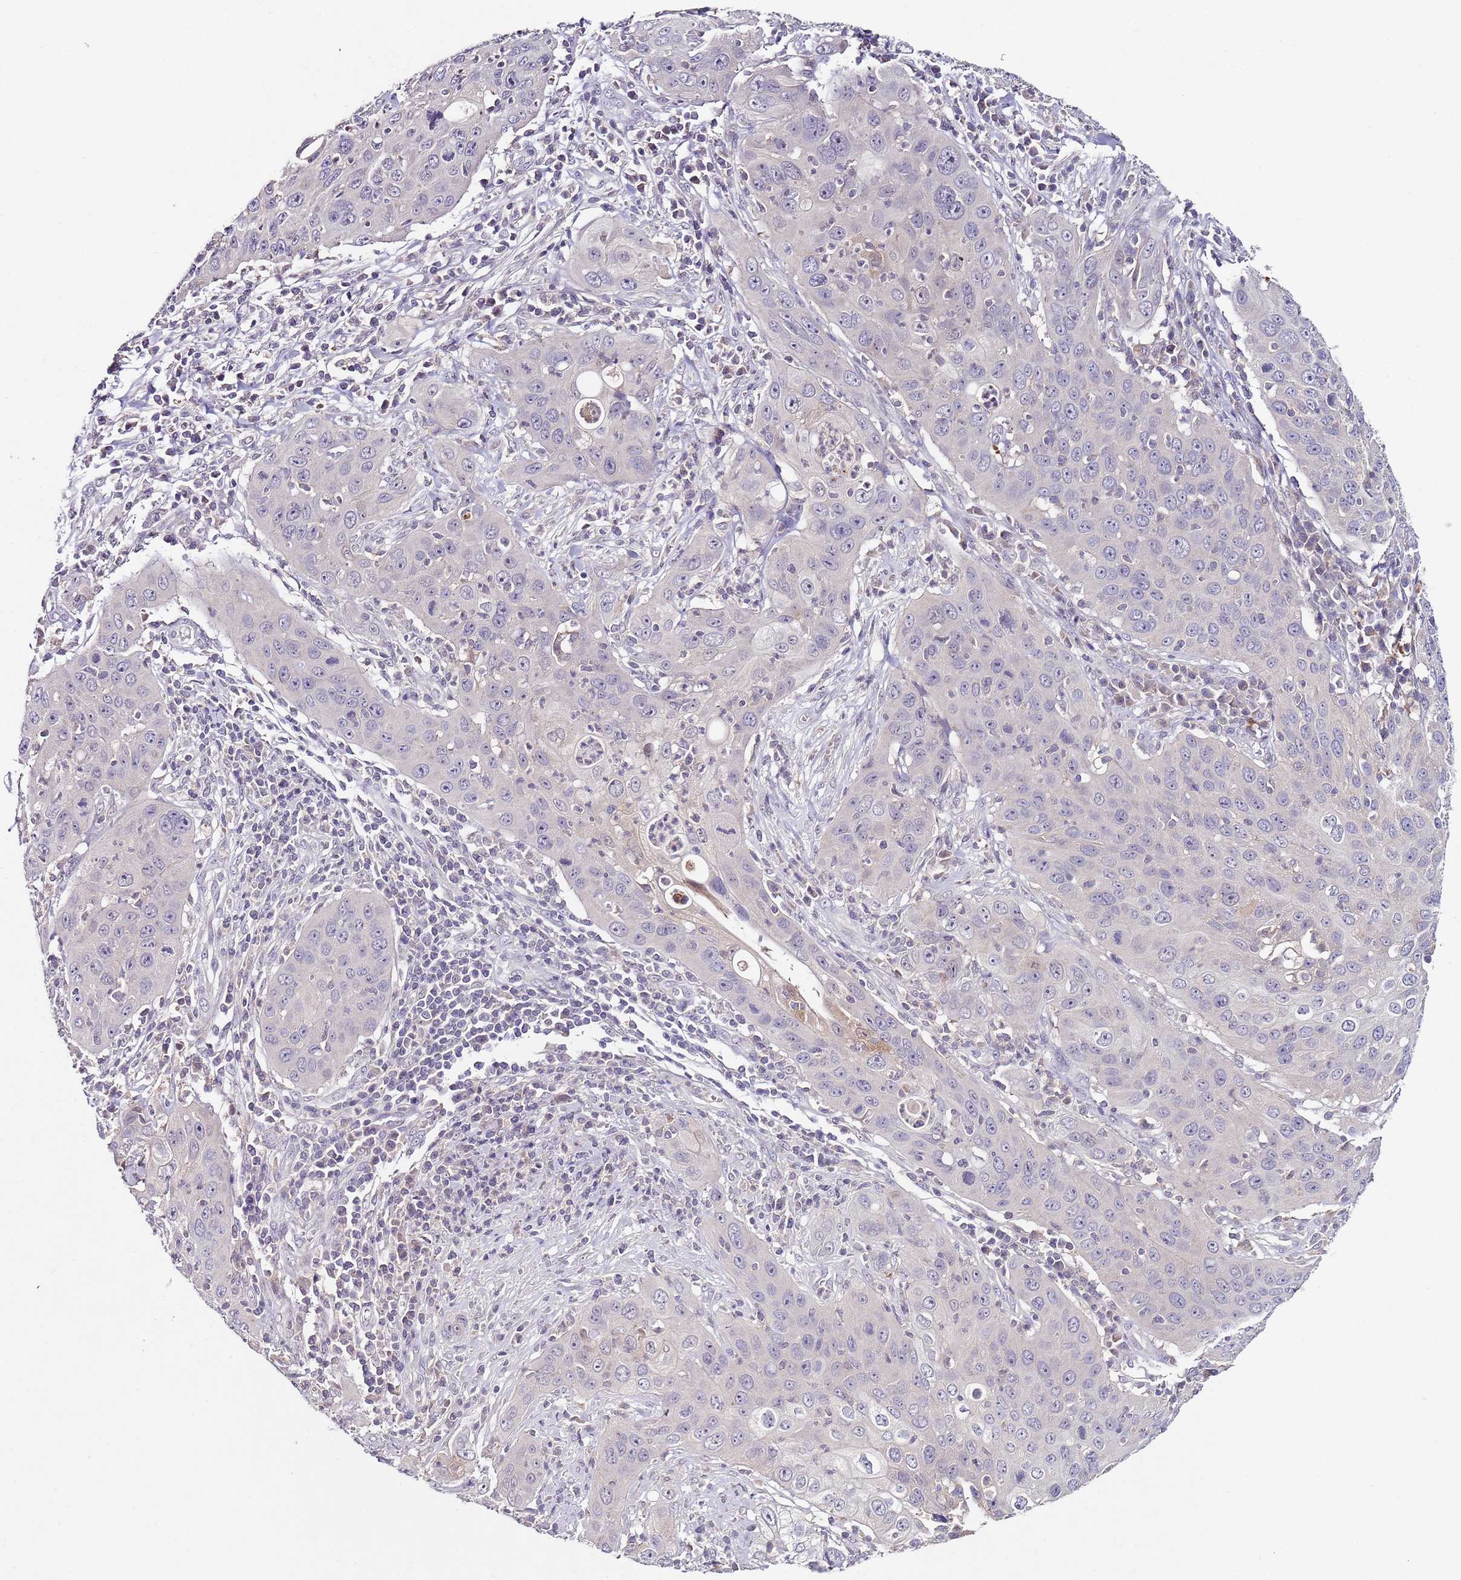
{"staining": {"intensity": "negative", "quantity": "none", "location": "none"}, "tissue": "cervical cancer", "cell_type": "Tumor cells", "image_type": "cancer", "snomed": [{"axis": "morphology", "description": "Squamous cell carcinoma, NOS"}, {"axis": "topography", "description": "Cervix"}], "caption": "The image exhibits no staining of tumor cells in cervical cancer. The staining was performed using DAB to visualize the protein expression in brown, while the nuclei were stained in blue with hematoxylin (Magnification: 20x).", "gene": "NRDE2", "patient": {"sex": "female", "age": 36}}